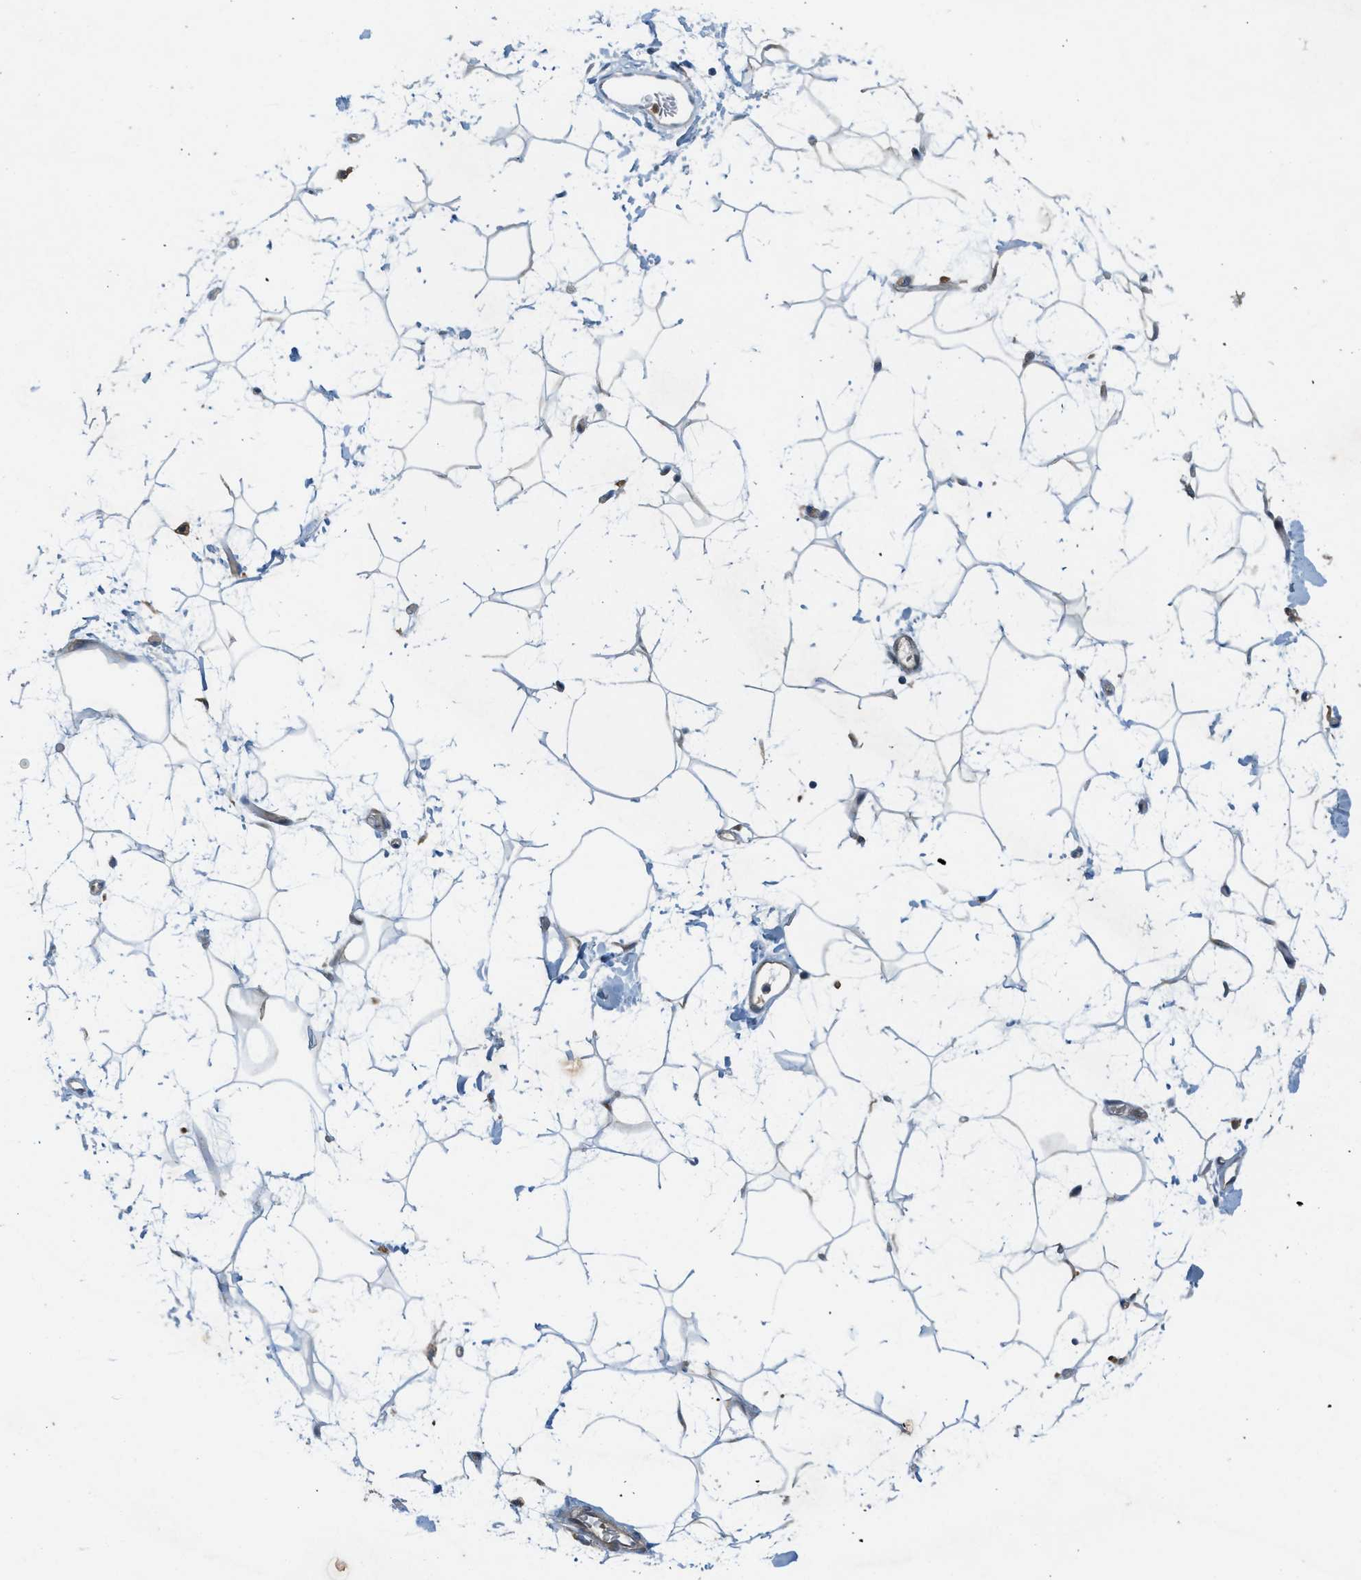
{"staining": {"intensity": "negative", "quantity": "none", "location": "none"}, "tissue": "adipose tissue", "cell_type": "Adipocytes", "image_type": "normal", "snomed": [{"axis": "morphology", "description": "Normal tissue, NOS"}, {"axis": "topography", "description": "Soft tissue"}], "caption": "Micrograph shows no significant protein staining in adipocytes of benign adipose tissue. (DAB immunohistochemistry (IHC), high magnification).", "gene": "ADCY6", "patient": {"sex": "male", "age": 72}}